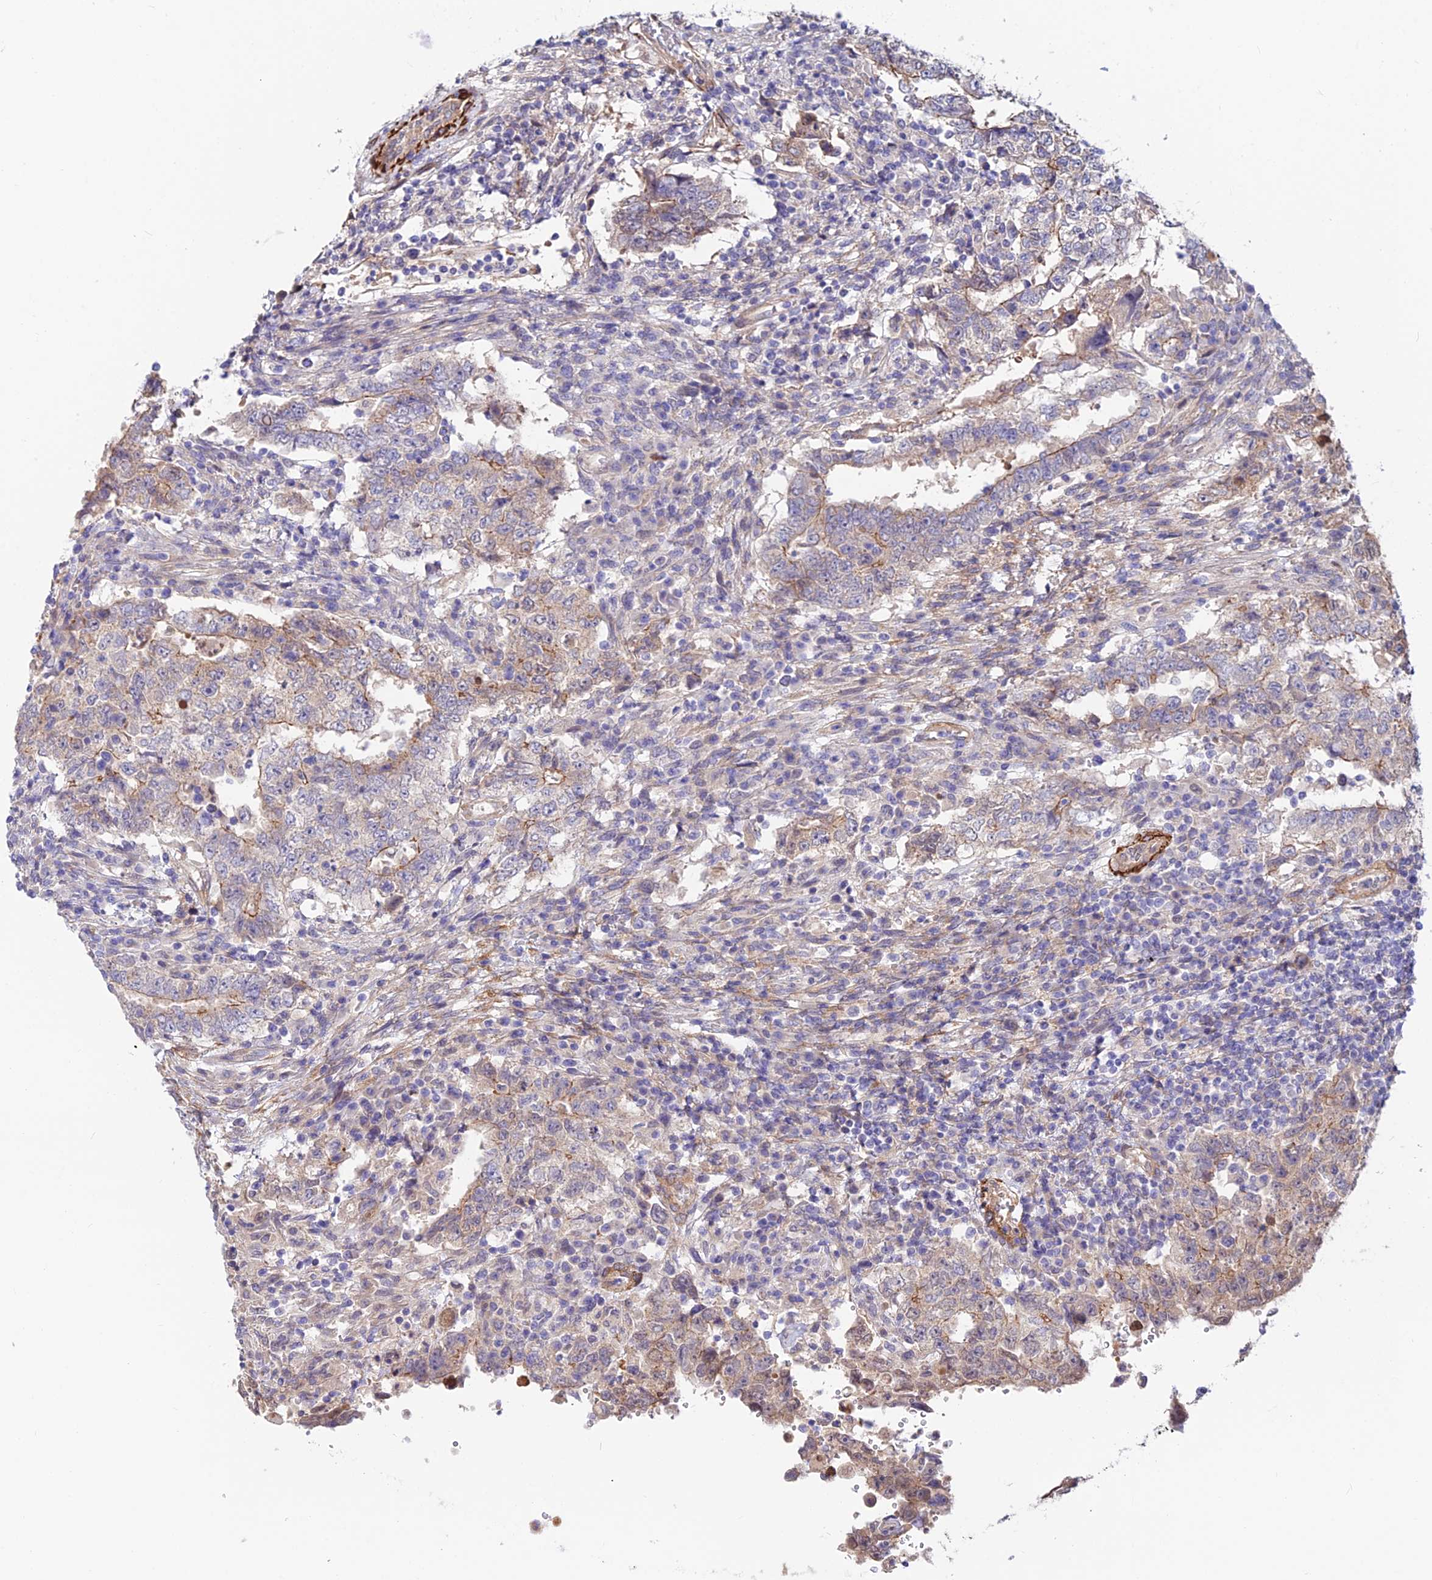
{"staining": {"intensity": "weak", "quantity": "25%-75%", "location": "cytoplasmic/membranous"}, "tissue": "testis cancer", "cell_type": "Tumor cells", "image_type": "cancer", "snomed": [{"axis": "morphology", "description": "Carcinoma, Embryonal, NOS"}, {"axis": "topography", "description": "Testis"}], "caption": "Immunohistochemistry (IHC) of testis embryonal carcinoma shows low levels of weak cytoplasmic/membranous expression in approximately 25%-75% of tumor cells.", "gene": "ANKRD50", "patient": {"sex": "male", "age": 26}}